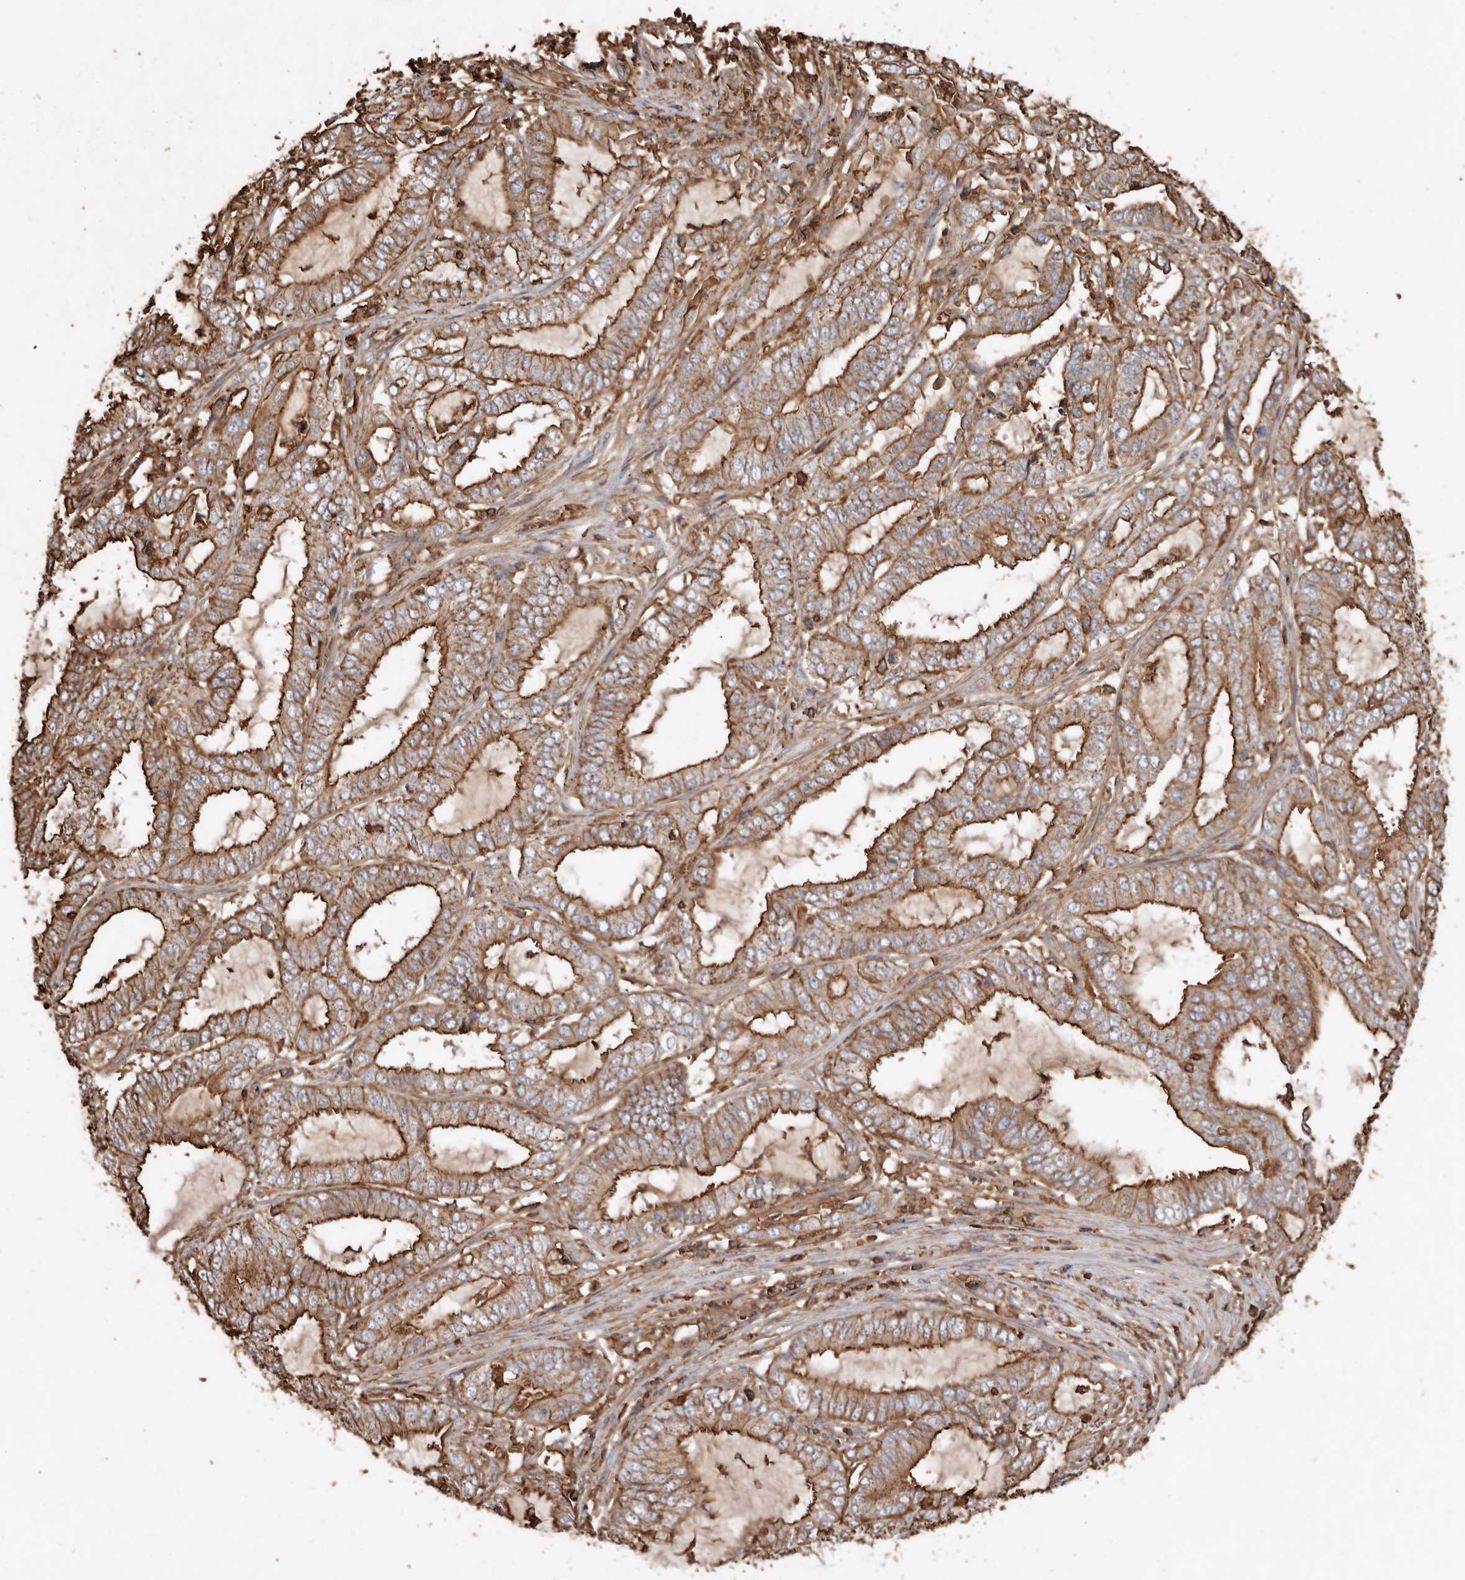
{"staining": {"intensity": "strong", "quantity": ">75%", "location": "cytoplasmic/membranous"}, "tissue": "endometrial cancer", "cell_type": "Tumor cells", "image_type": "cancer", "snomed": [{"axis": "morphology", "description": "Adenocarcinoma, NOS"}, {"axis": "topography", "description": "Endometrium"}], "caption": "Immunohistochemical staining of human adenocarcinoma (endometrial) reveals high levels of strong cytoplasmic/membranous protein positivity in approximately >75% of tumor cells. Ihc stains the protein in brown and the nuclei are stained blue.", "gene": "COQ8B", "patient": {"sex": "female", "age": 51}}